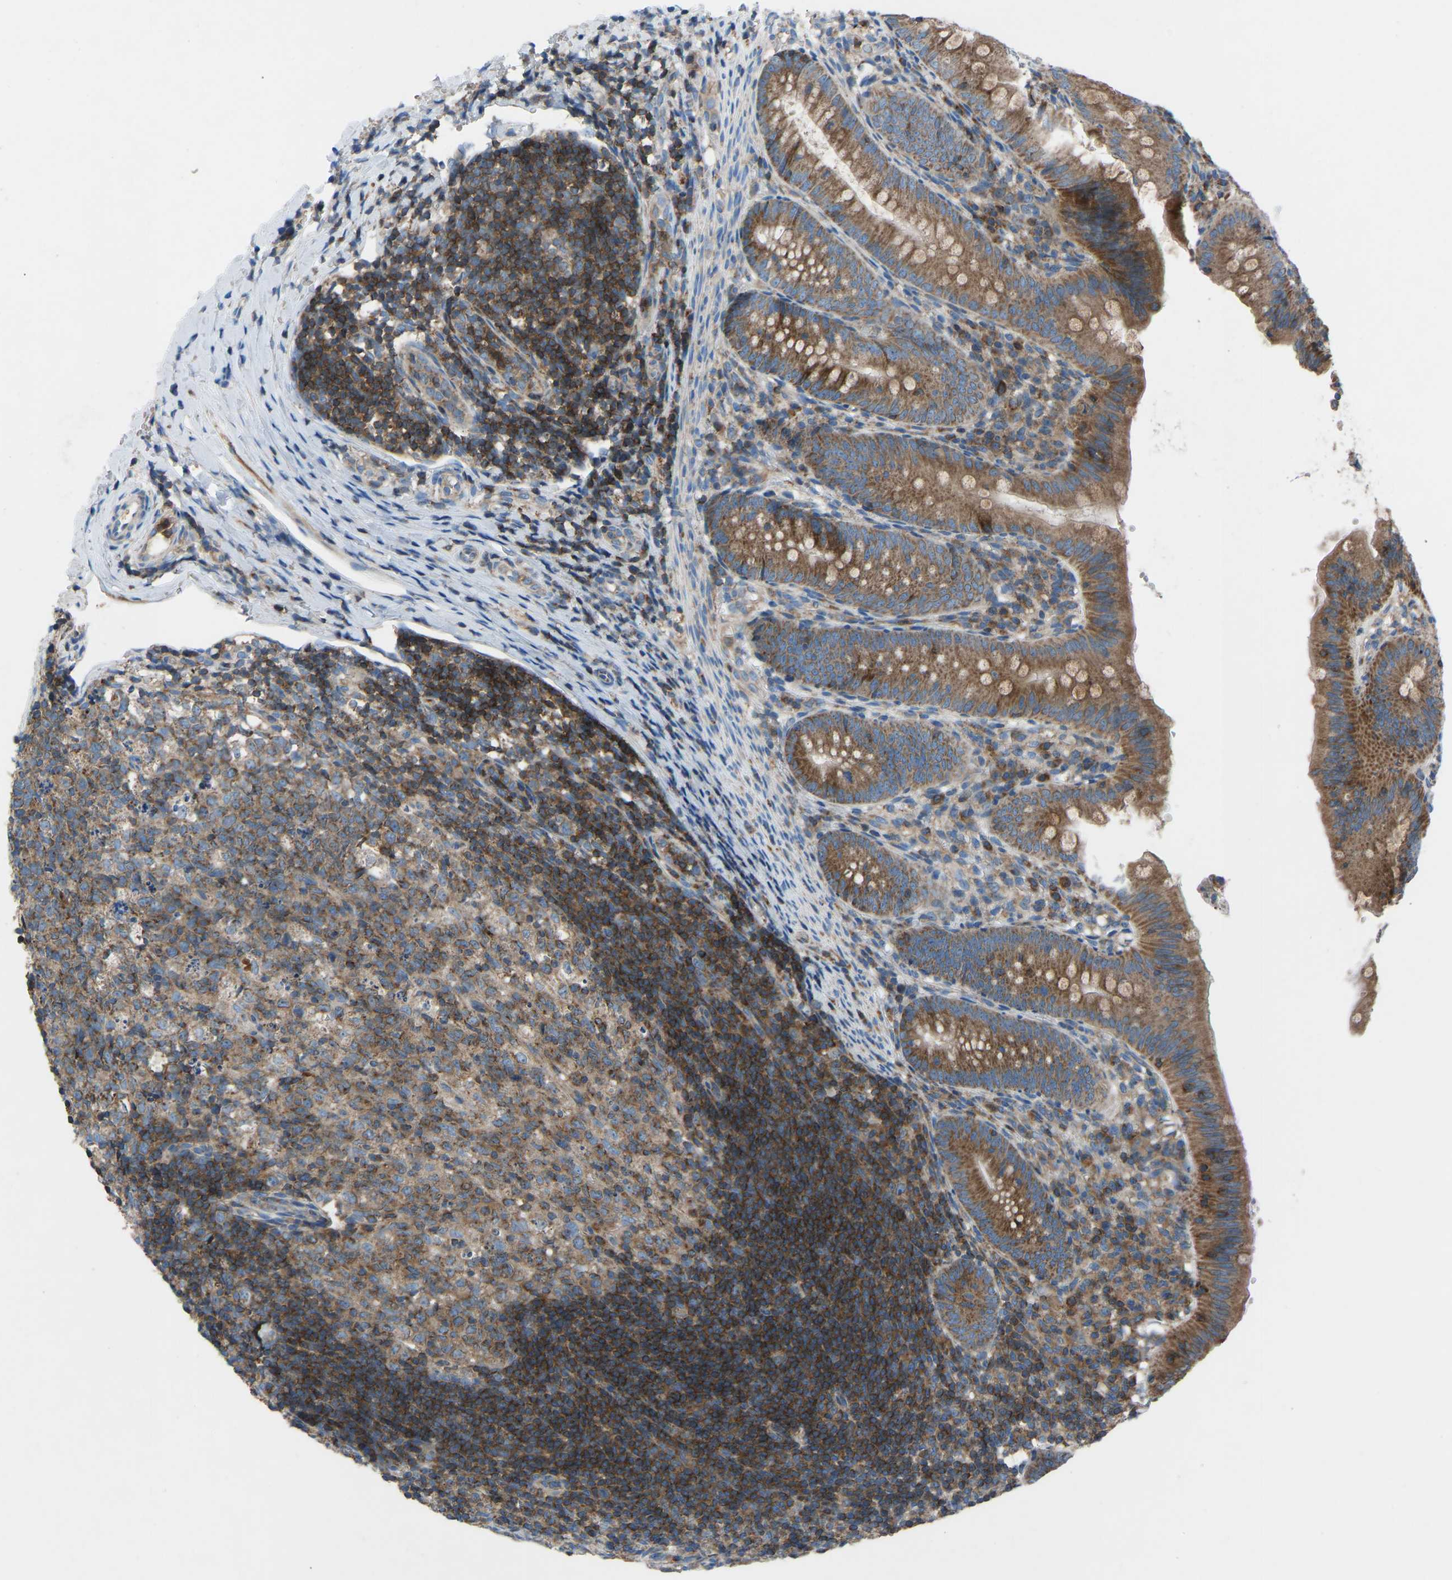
{"staining": {"intensity": "moderate", "quantity": ">75%", "location": "cytoplasmic/membranous"}, "tissue": "appendix", "cell_type": "Glandular cells", "image_type": "normal", "snomed": [{"axis": "morphology", "description": "Normal tissue, NOS"}, {"axis": "topography", "description": "Appendix"}], "caption": "A brown stain labels moderate cytoplasmic/membranous positivity of a protein in glandular cells of unremarkable human appendix. The staining was performed using DAB to visualize the protein expression in brown, while the nuclei were stained in blue with hematoxylin (Magnification: 20x).", "gene": "GRK6", "patient": {"sex": "male", "age": 1}}